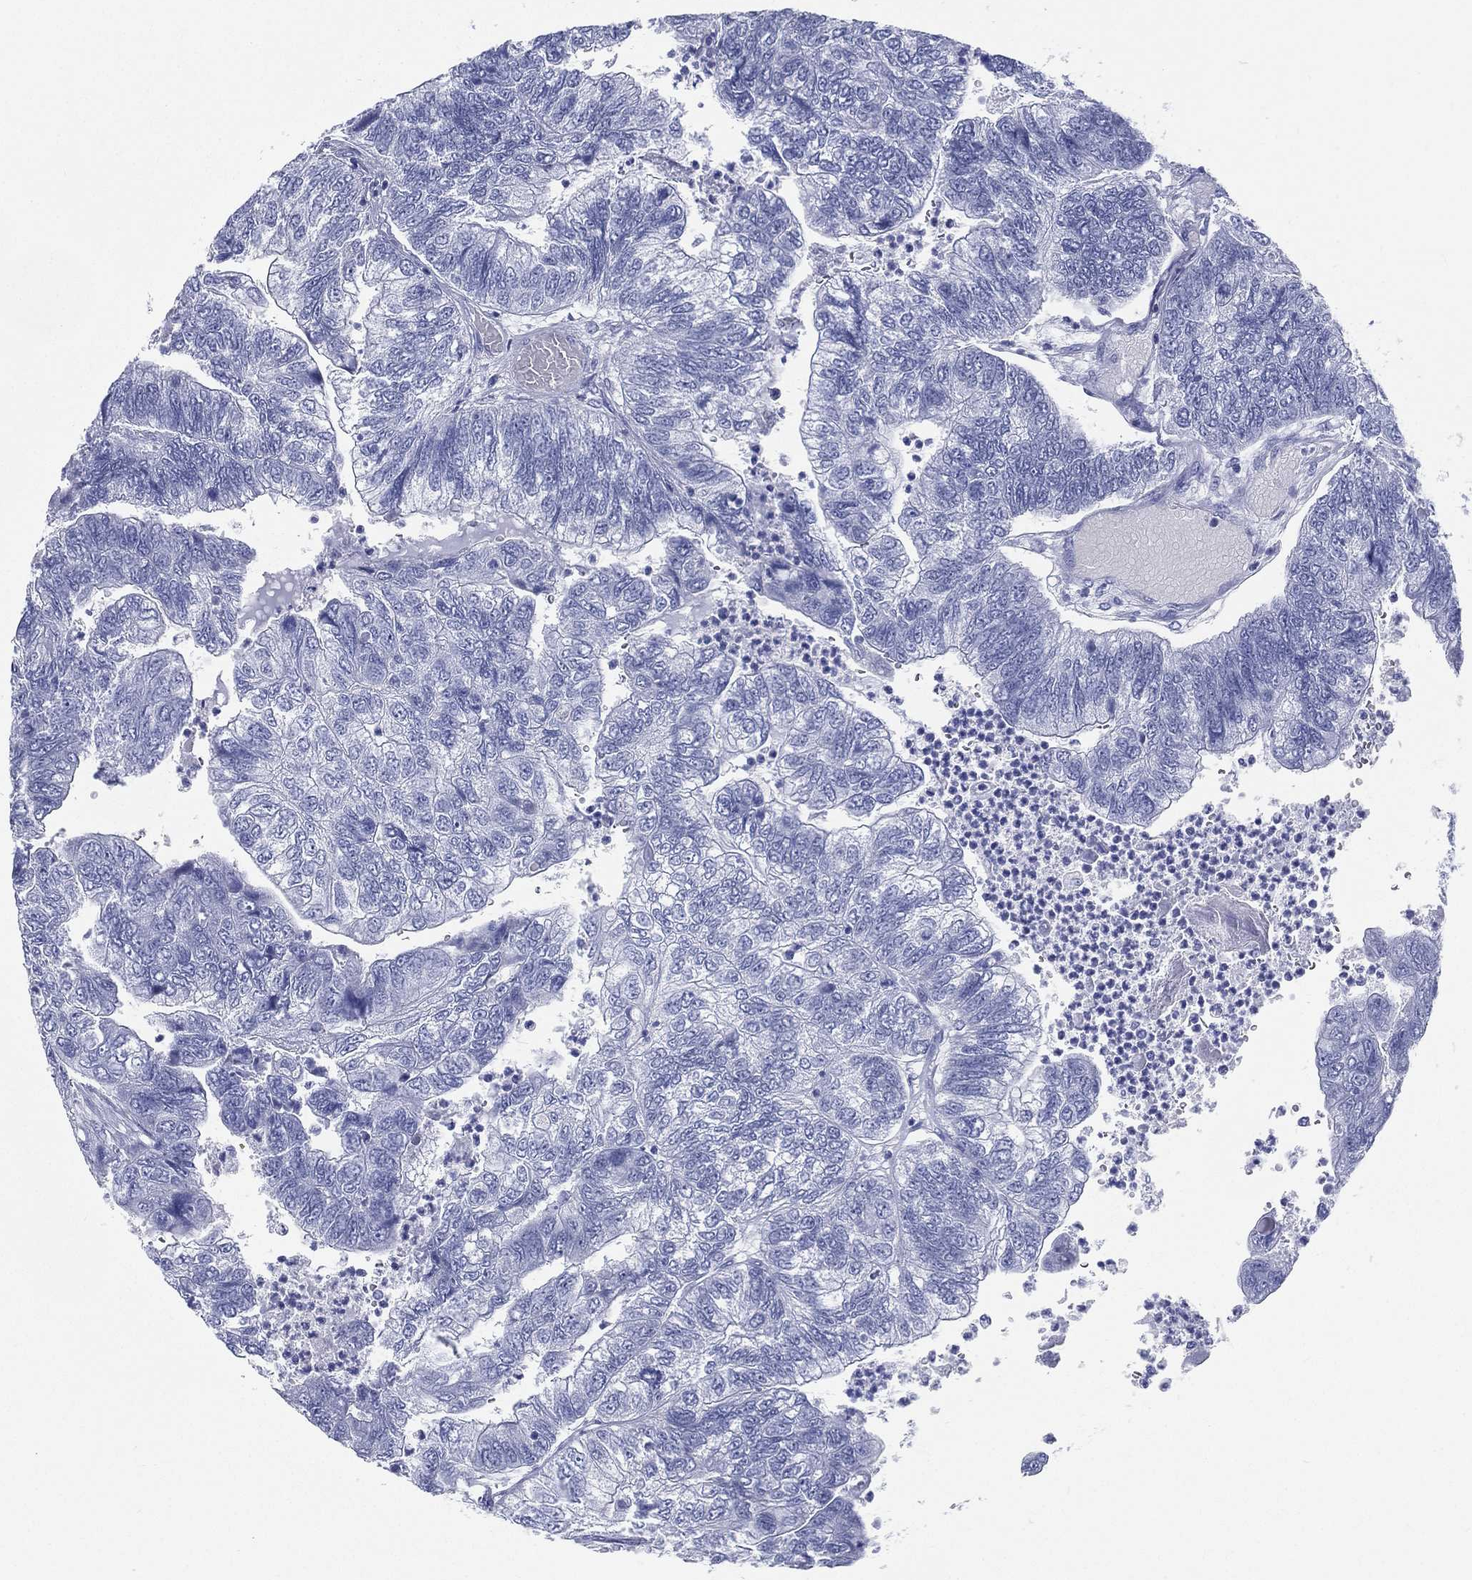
{"staining": {"intensity": "negative", "quantity": "none", "location": "none"}, "tissue": "colorectal cancer", "cell_type": "Tumor cells", "image_type": "cancer", "snomed": [{"axis": "morphology", "description": "Adenocarcinoma, NOS"}, {"axis": "topography", "description": "Colon"}], "caption": "DAB immunohistochemical staining of colorectal cancer reveals no significant staining in tumor cells.", "gene": "RSPH4A", "patient": {"sex": "female", "age": 67}}